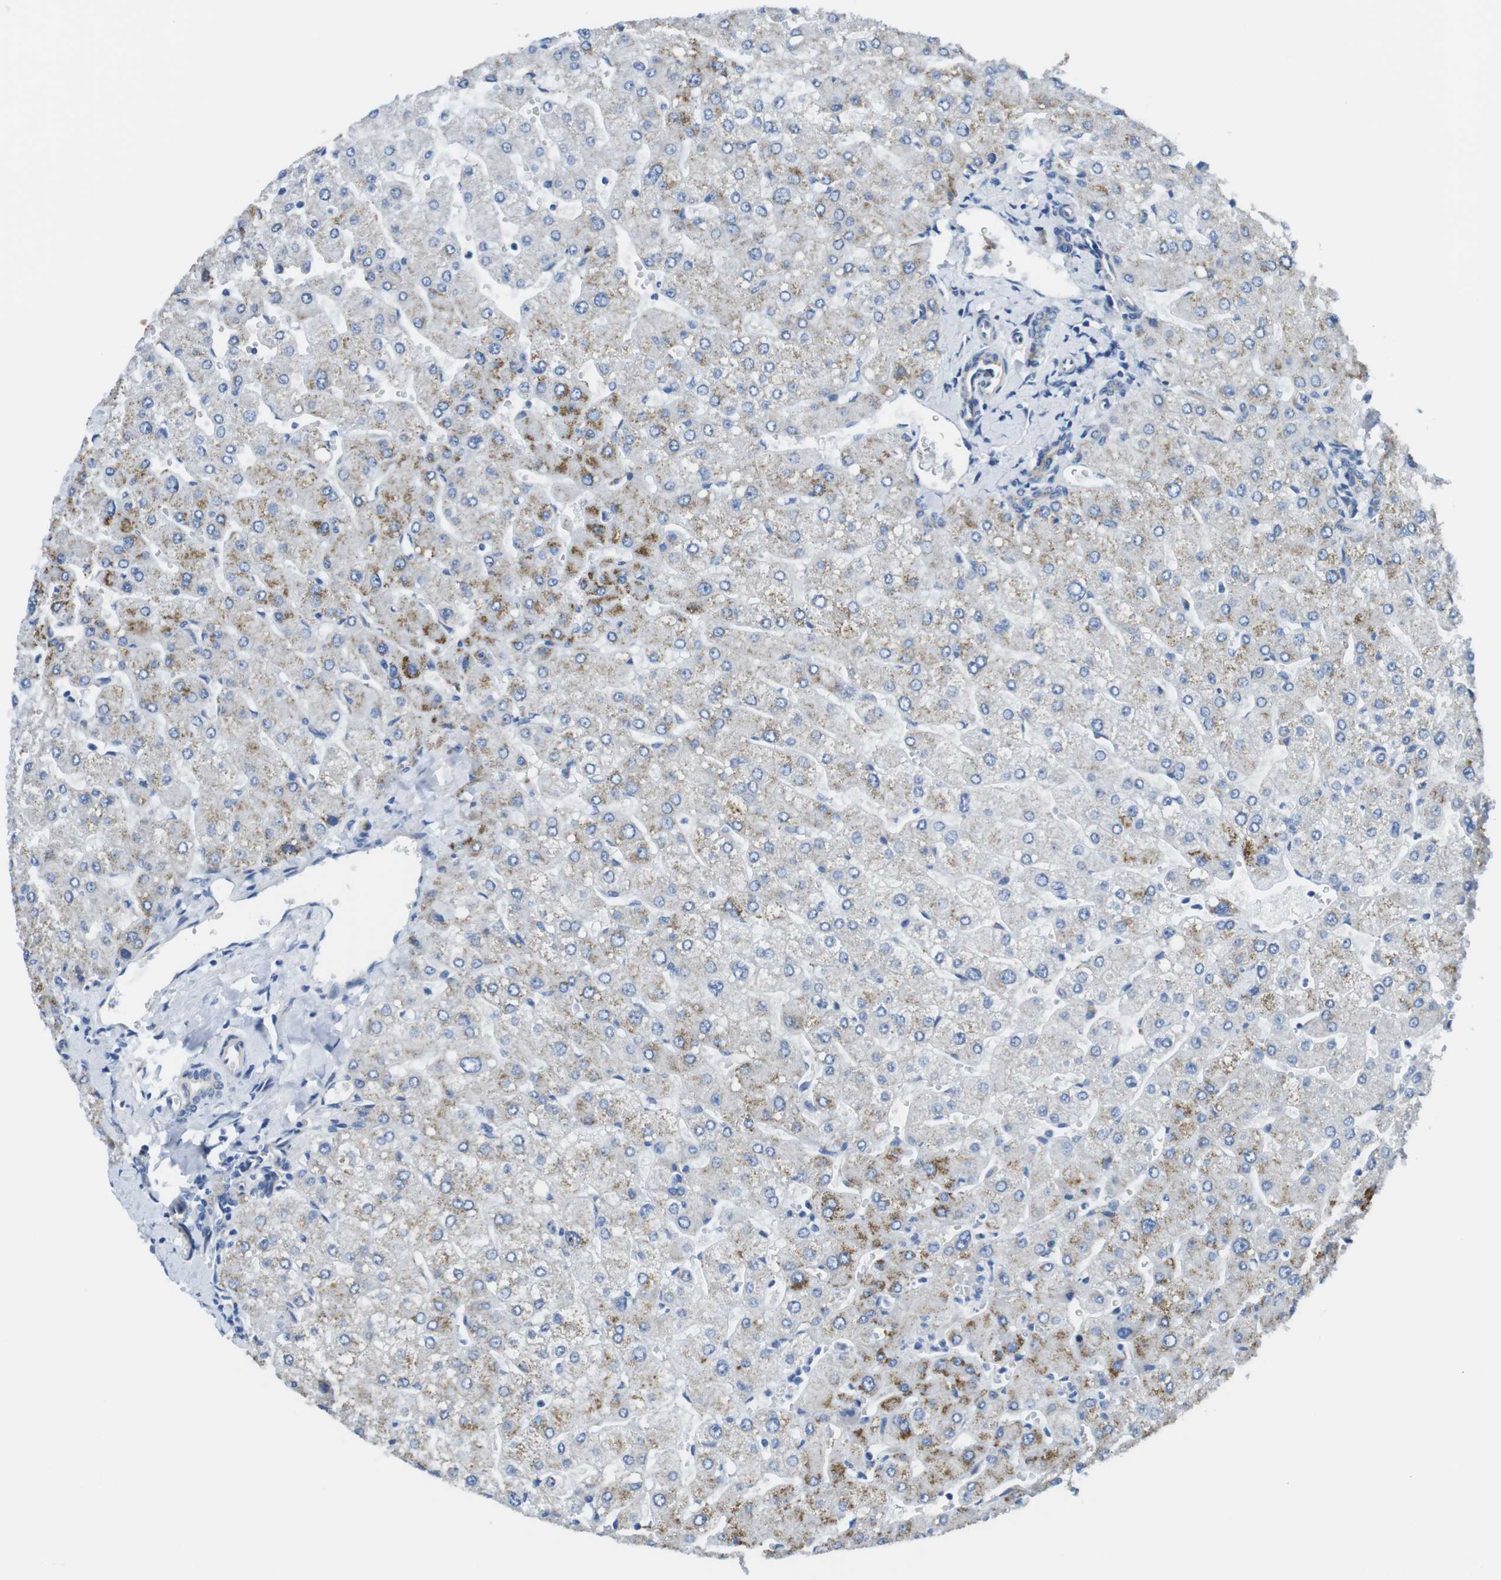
{"staining": {"intensity": "weak", "quantity": "25%-75%", "location": "cytoplasmic/membranous"}, "tissue": "liver", "cell_type": "Cholangiocytes", "image_type": "normal", "snomed": [{"axis": "morphology", "description": "Normal tissue, NOS"}, {"axis": "topography", "description": "Liver"}], "caption": "Unremarkable liver was stained to show a protein in brown. There is low levels of weak cytoplasmic/membranous expression in approximately 25%-75% of cholangiocytes. The staining was performed using DAB (3,3'-diaminobenzidine), with brown indicating positive protein expression. Nuclei are stained blue with hematoxylin.", "gene": "CDH8", "patient": {"sex": "male", "age": 55}}